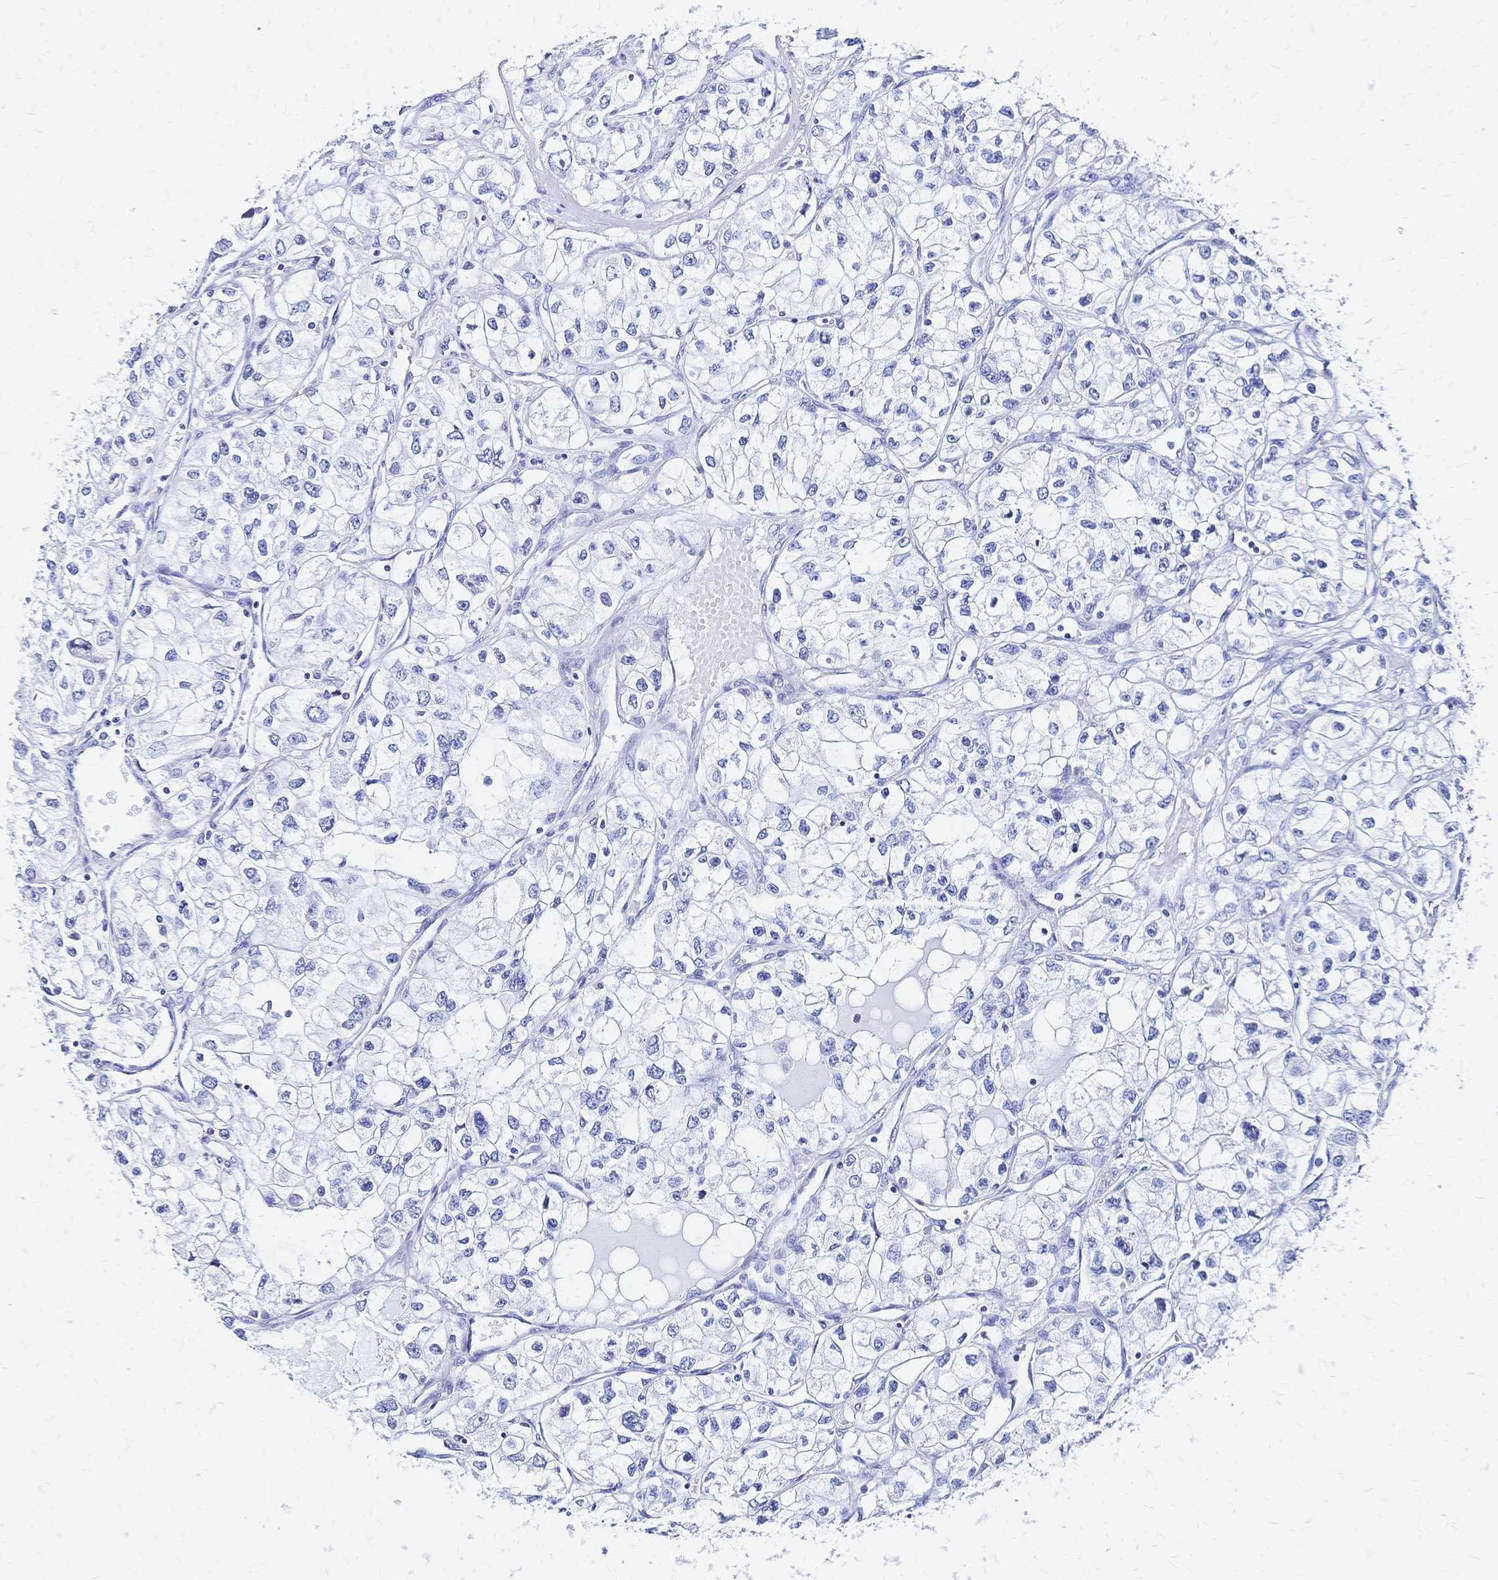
{"staining": {"intensity": "negative", "quantity": "none", "location": "none"}, "tissue": "renal cancer", "cell_type": "Tumor cells", "image_type": "cancer", "snomed": [{"axis": "morphology", "description": "Adenocarcinoma, NOS"}, {"axis": "topography", "description": "Kidney"}], "caption": "Renal adenocarcinoma stained for a protein using IHC reveals no positivity tumor cells.", "gene": "SLC5A1", "patient": {"sex": "female", "age": 59}}